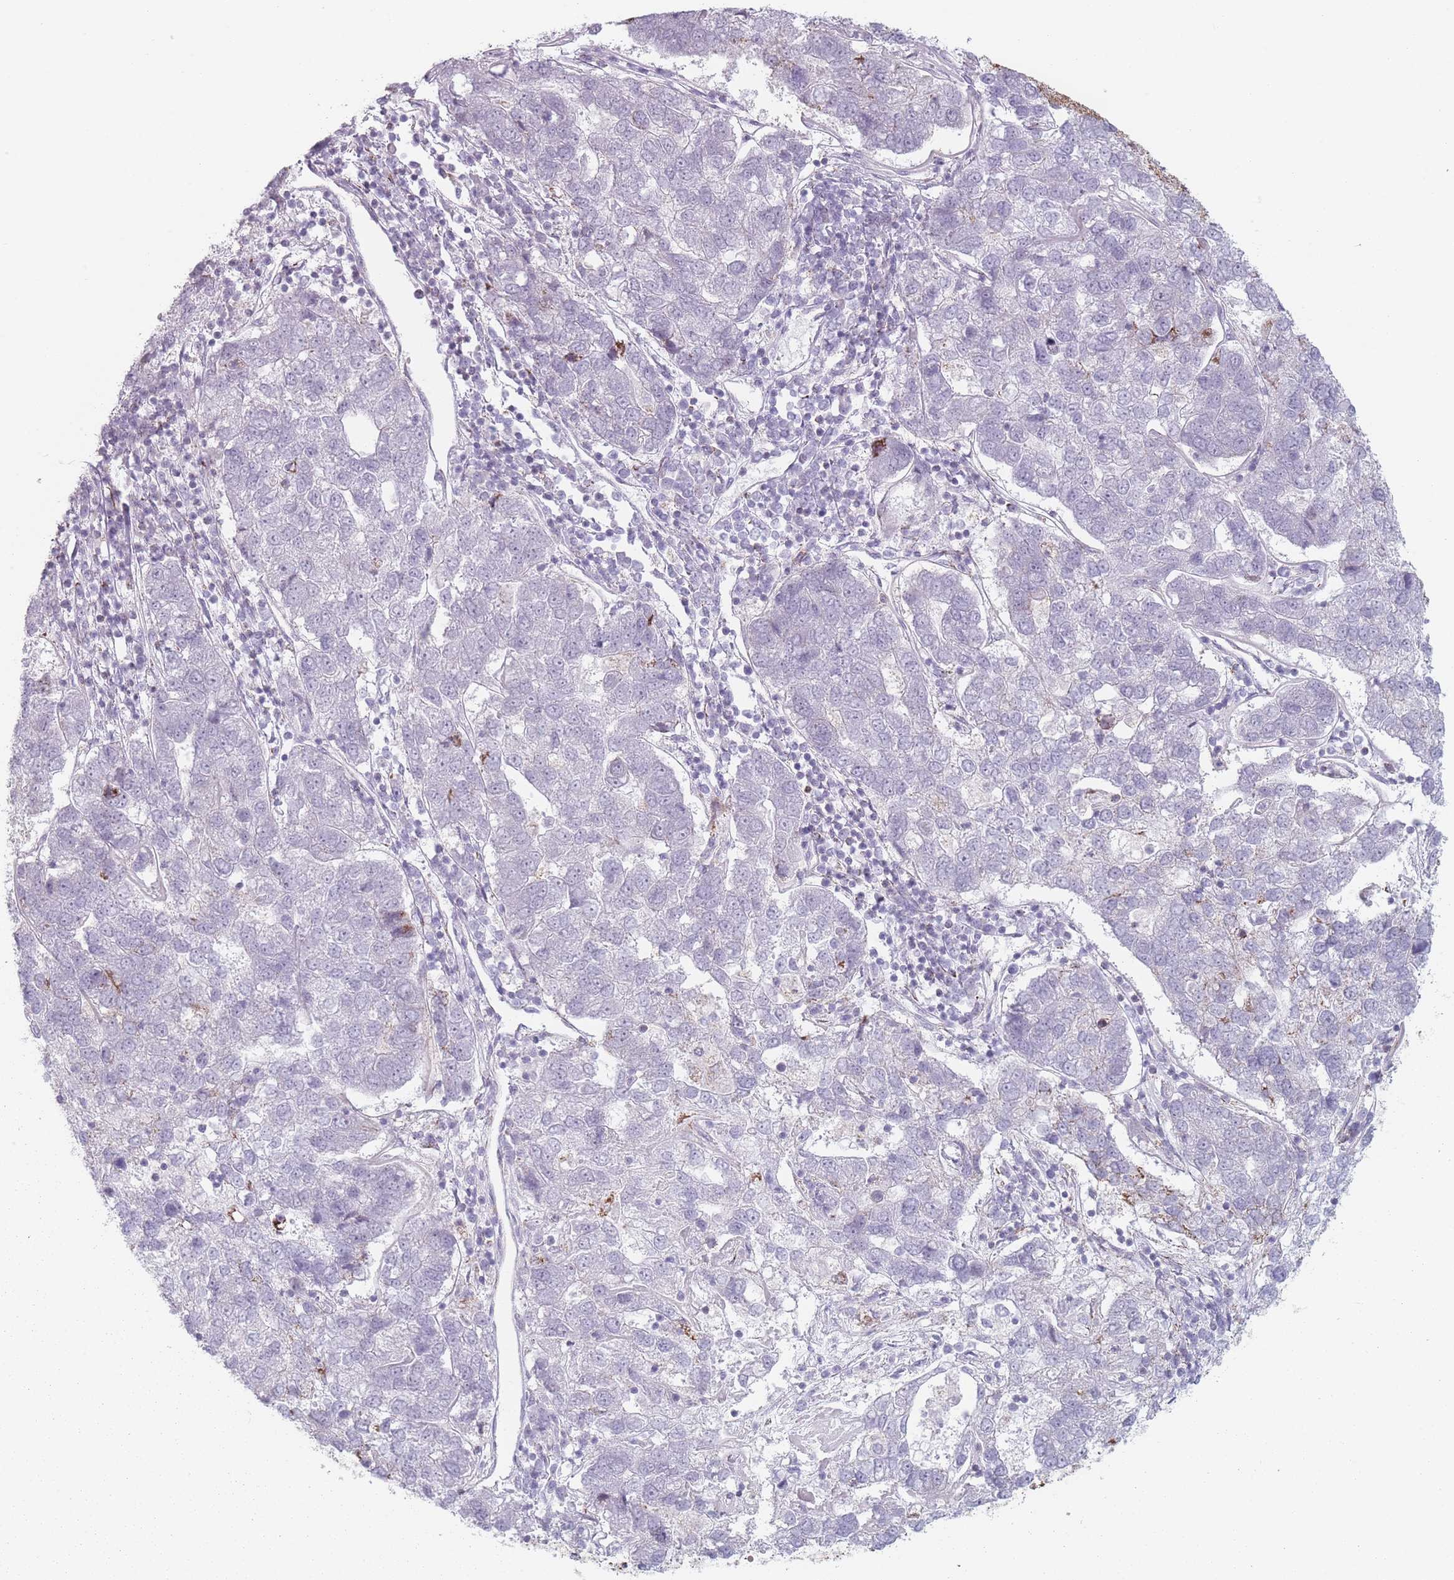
{"staining": {"intensity": "negative", "quantity": "none", "location": "none"}, "tissue": "pancreatic cancer", "cell_type": "Tumor cells", "image_type": "cancer", "snomed": [{"axis": "morphology", "description": "Adenocarcinoma, NOS"}, {"axis": "topography", "description": "Pancreas"}], "caption": "Protein analysis of pancreatic cancer shows no significant positivity in tumor cells.", "gene": "DCHS1", "patient": {"sex": "female", "age": 61}}